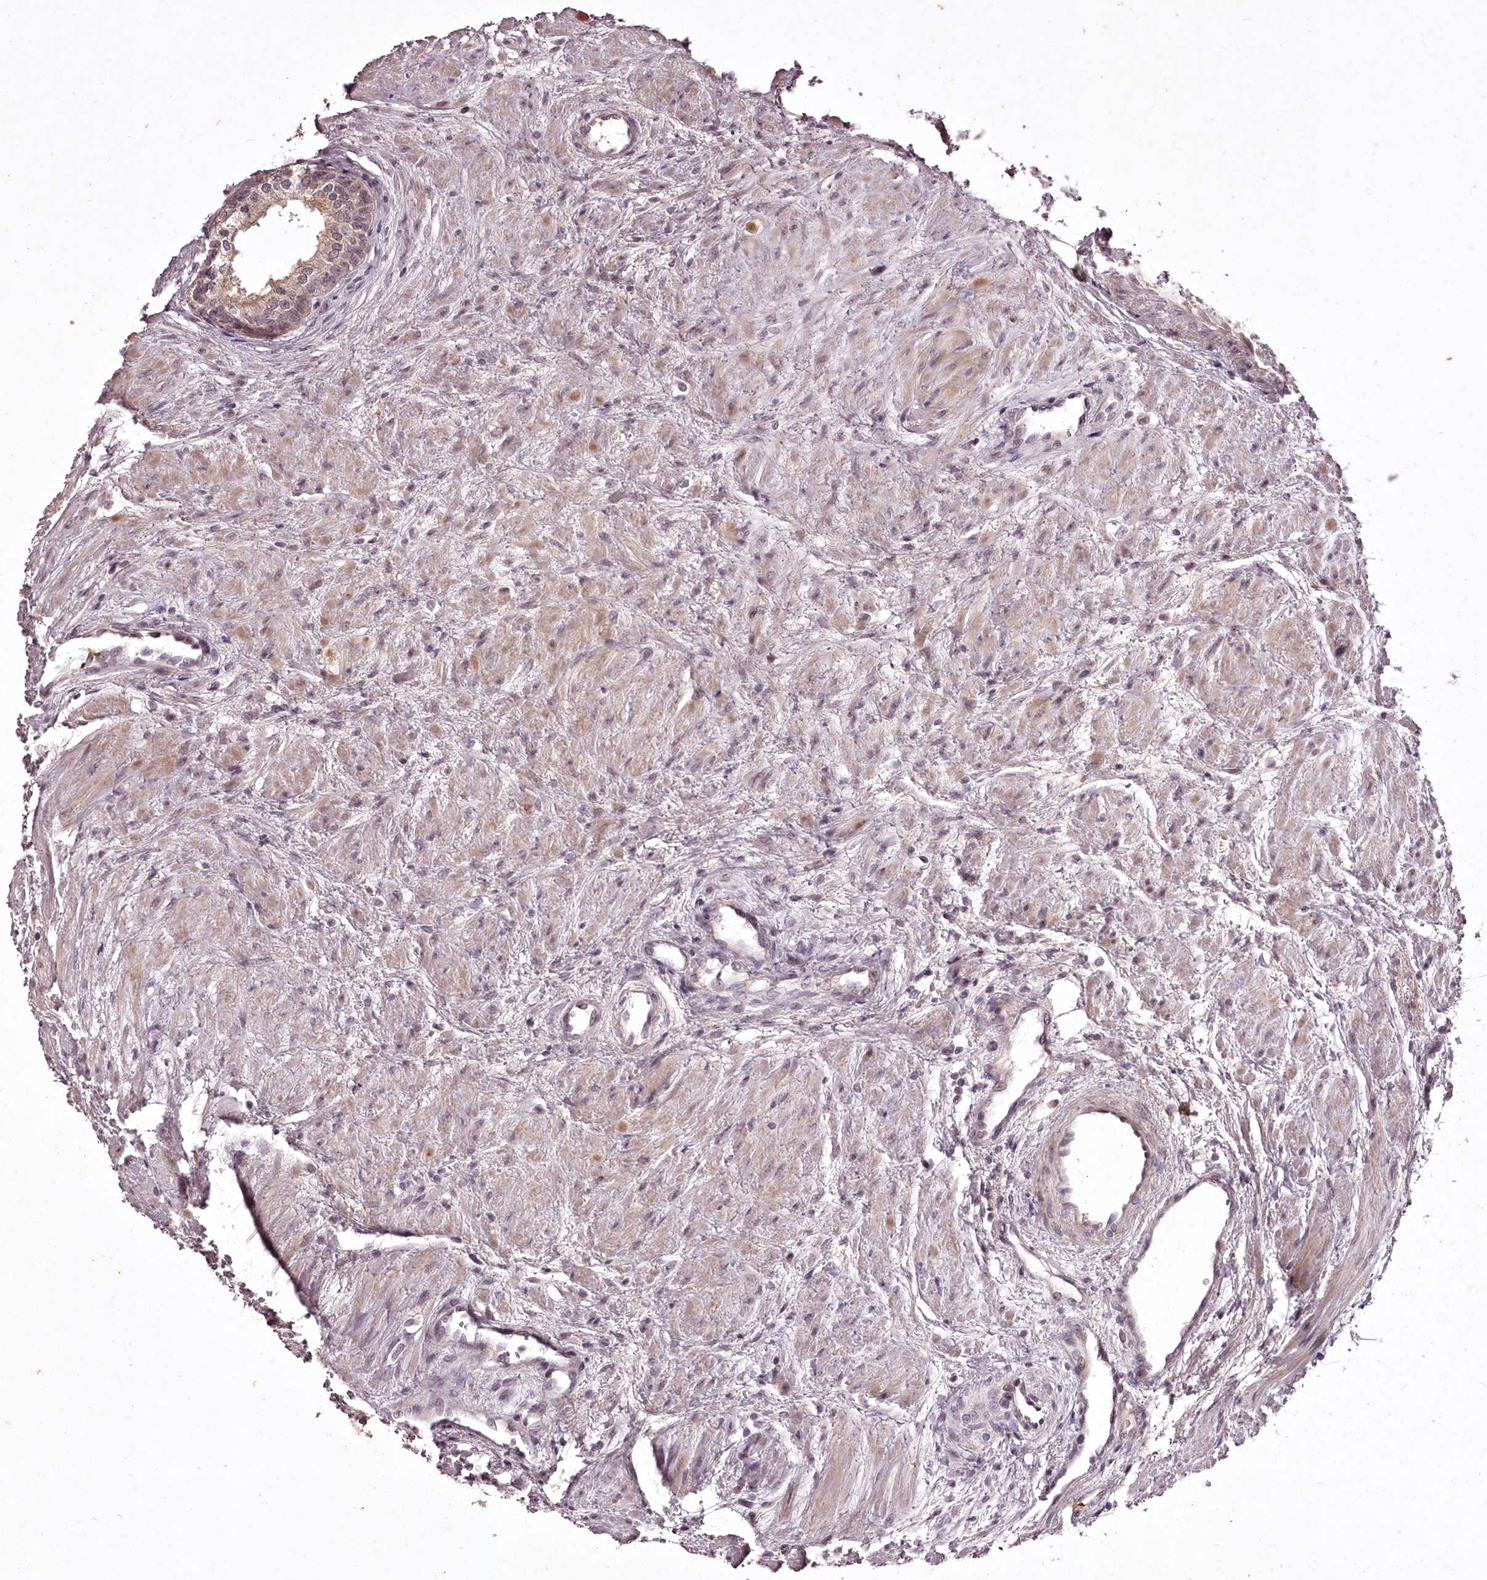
{"staining": {"intensity": "weak", "quantity": ">75%", "location": "cytoplasmic/membranous"}, "tissue": "prostate cancer", "cell_type": "Tumor cells", "image_type": "cancer", "snomed": [{"axis": "morphology", "description": "Adenocarcinoma, High grade"}, {"axis": "topography", "description": "Prostate"}], "caption": "An image of human adenocarcinoma (high-grade) (prostate) stained for a protein demonstrates weak cytoplasmic/membranous brown staining in tumor cells.", "gene": "ADRA1D", "patient": {"sex": "male", "age": 63}}